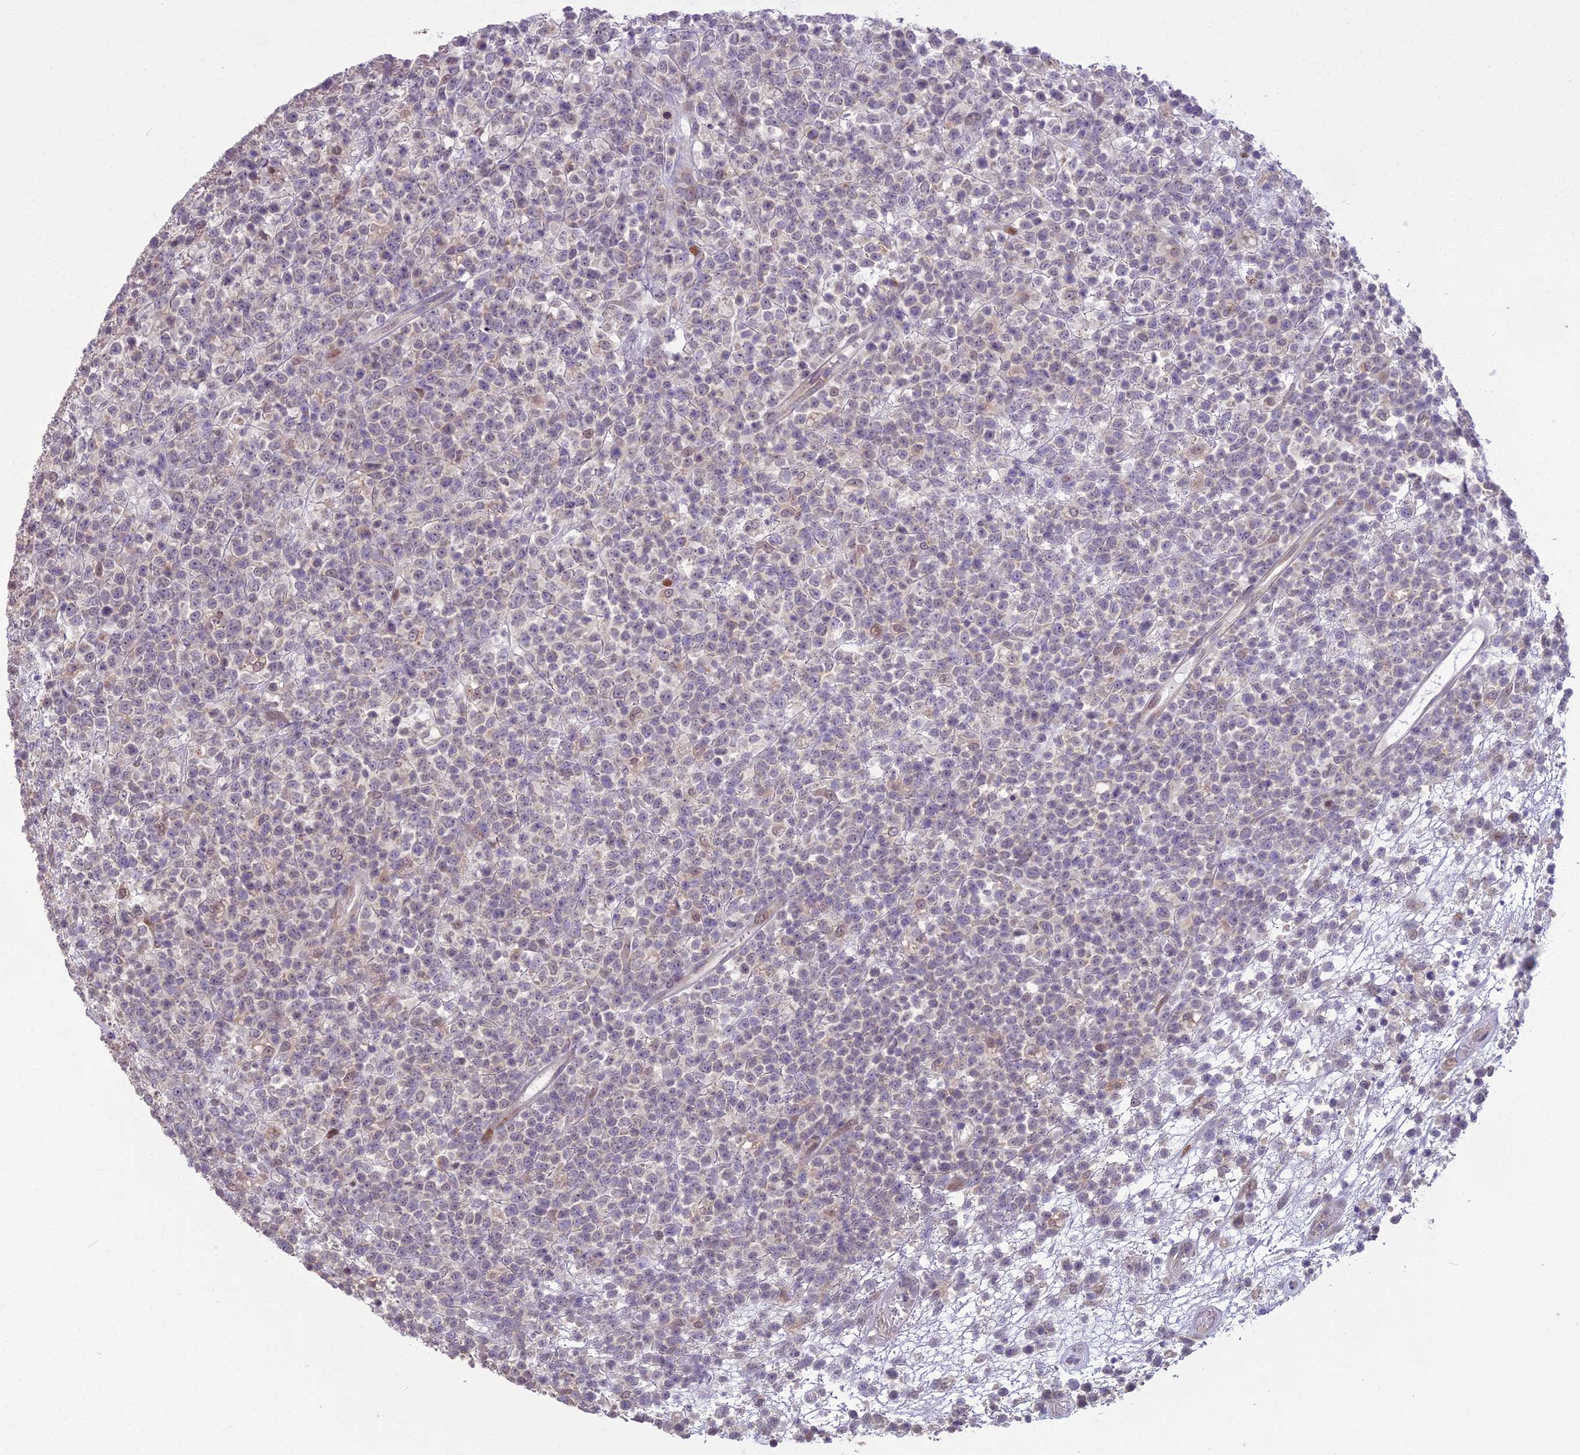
{"staining": {"intensity": "negative", "quantity": "none", "location": "none"}, "tissue": "lymphoma", "cell_type": "Tumor cells", "image_type": "cancer", "snomed": [{"axis": "morphology", "description": "Malignant lymphoma, non-Hodgkin's type, High grade"}, {"axis": "topography", "description": "Colon"}], "caption": "Histopathology image shows no significant protein staining in tumor cells of malignant lymphoma, non-Hodgkin's type (high-grade). The staining is performed using DAB brown chromogen with nuclei counter-stained in using hematoxylin.", "gene": "AP1M1", "patient": {"sex": "female", "age": 53}}